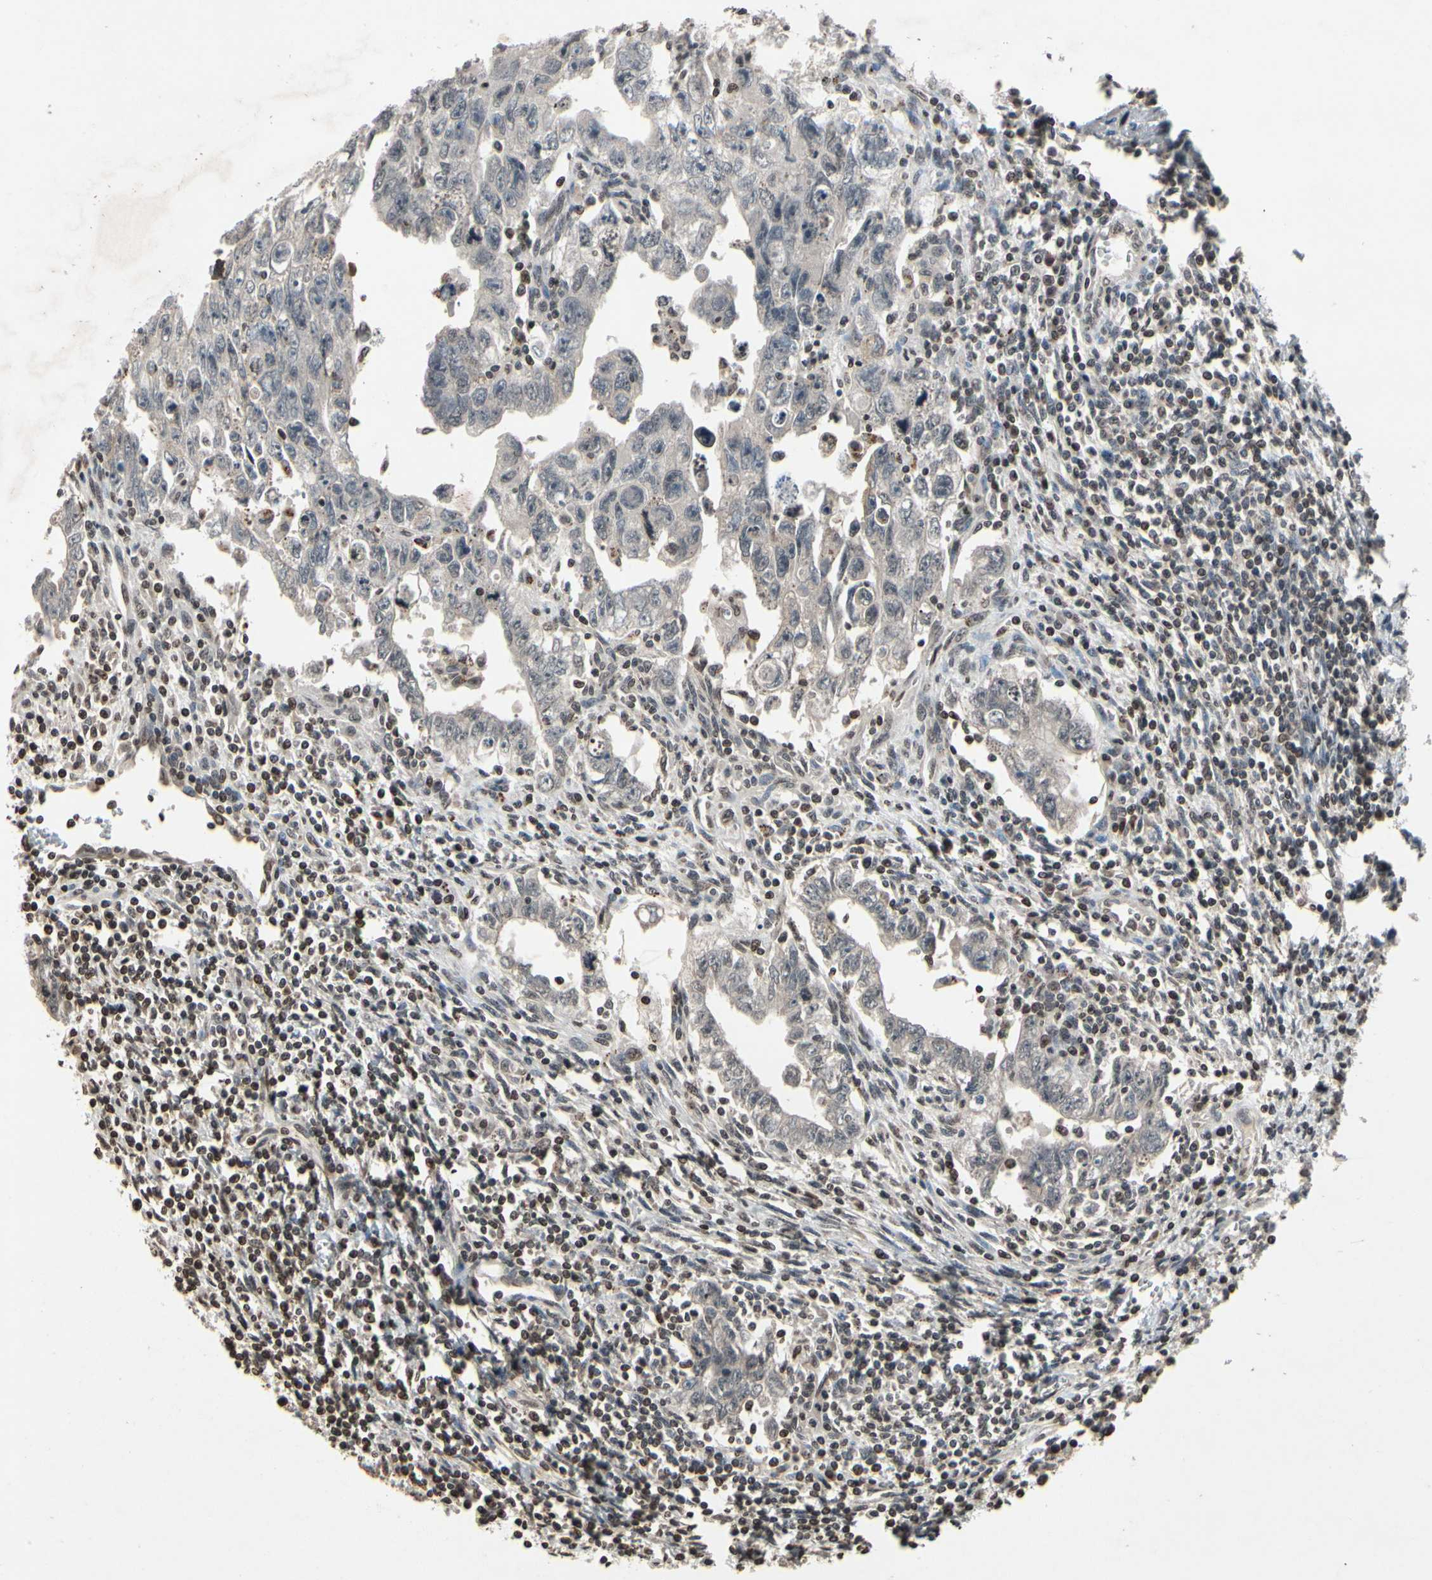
{"staining": {"intensity": "negative", "quantity": "none", "location": "none"}, "tissue": "testis cancer", "cell_type": "Tumor cells", "image_type": "cancer", "snomed": [{"axis": "morphology", "description": "Carcinoma, Embryonal, NOS"}, {"axis": "topography", "description": "Testis"}], "caption": "Immunohistochemistry micrograph of human testis cancer stained for a protein (brown), which reveals no positivity in tumor cells.", "gene": "HIPK2", "patient": {"sex": "male", "age": 28}}